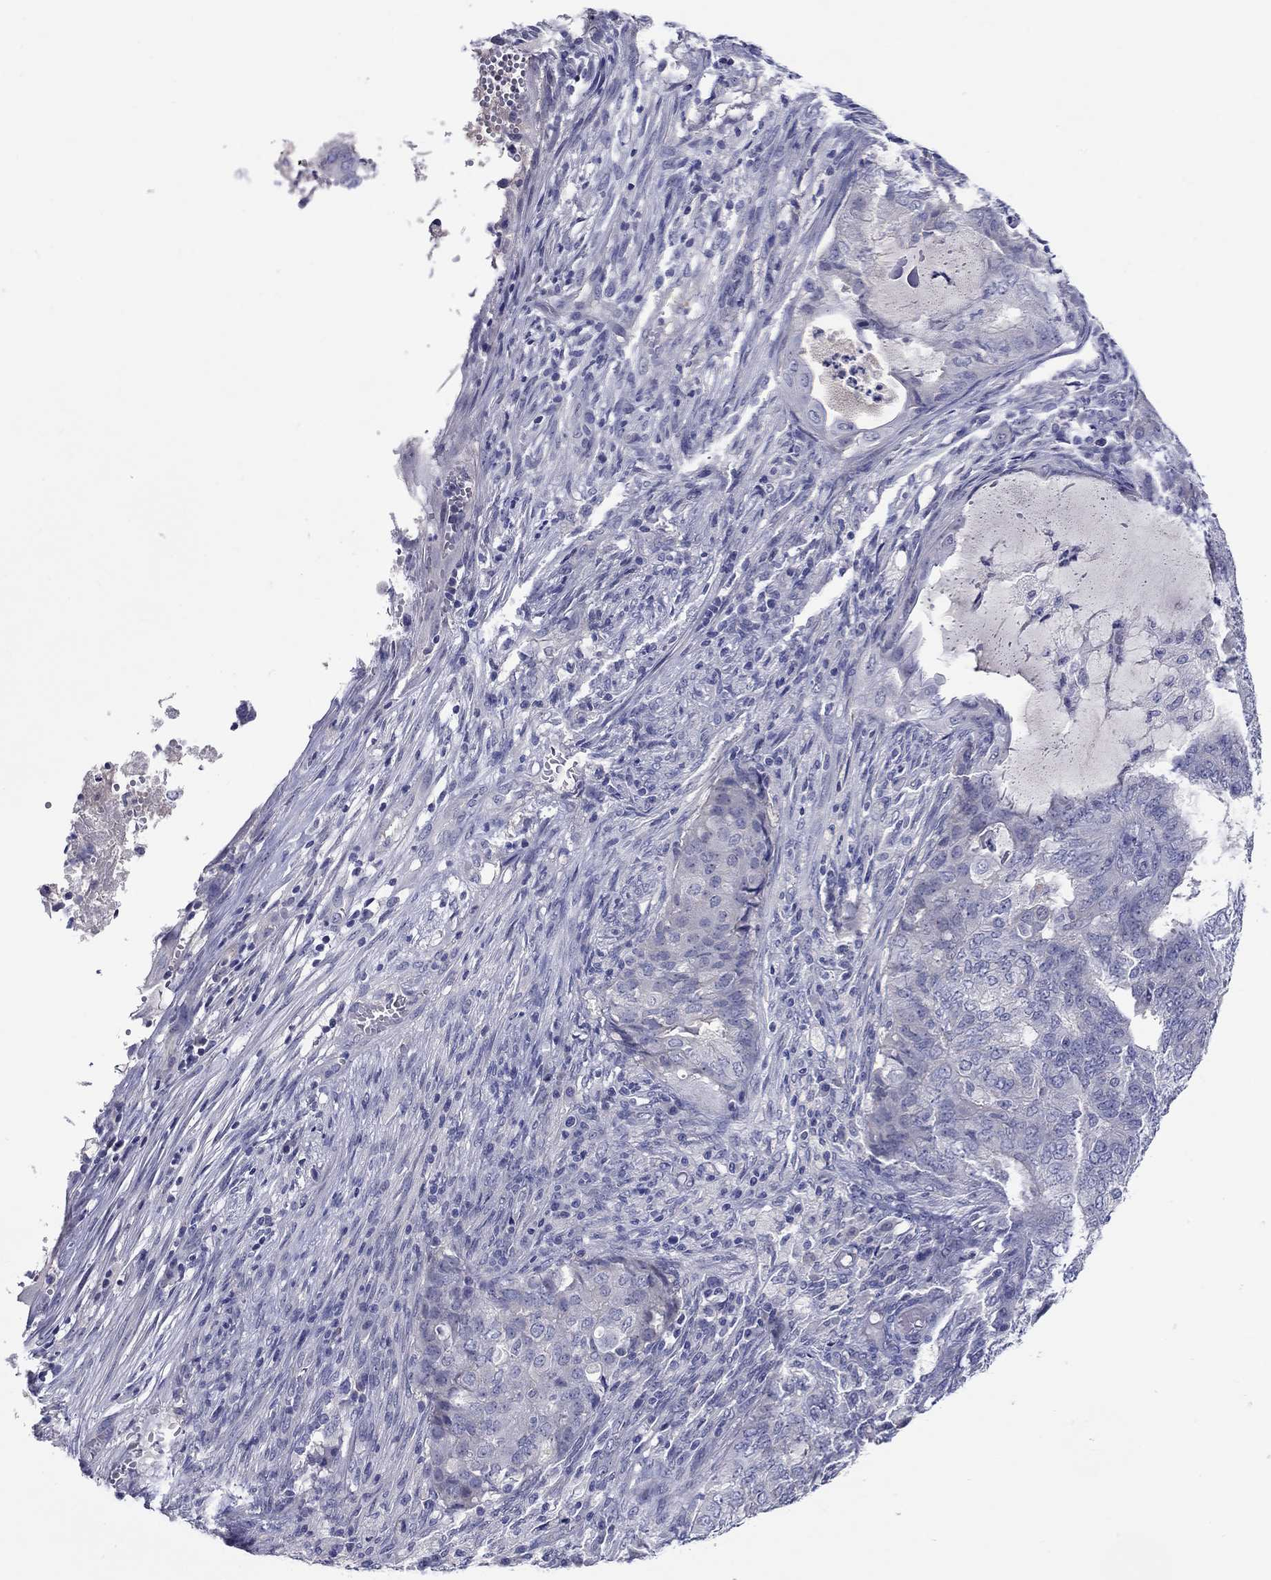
{"staining": {"intensity": "negative", "quantity": "none", "location": "none"}, "tissue": "endometrial cancer", "cell_type": "Tumor cells", "image_type": "cancer", "snomed": [{"axis": "morphology", "description": "Adenocarcinoma, NOS"}, {"axis": "topography", "description": "Endometrium"}], "caption": "DAB (3,3'-diaminobenzidine) immunohistochemical staining of human endometrial adenocarcinoma demonstrates no significant staining in tumor cells.", "gene": "SLC30A3", "patient": {"sex": "female", "age": 62}}